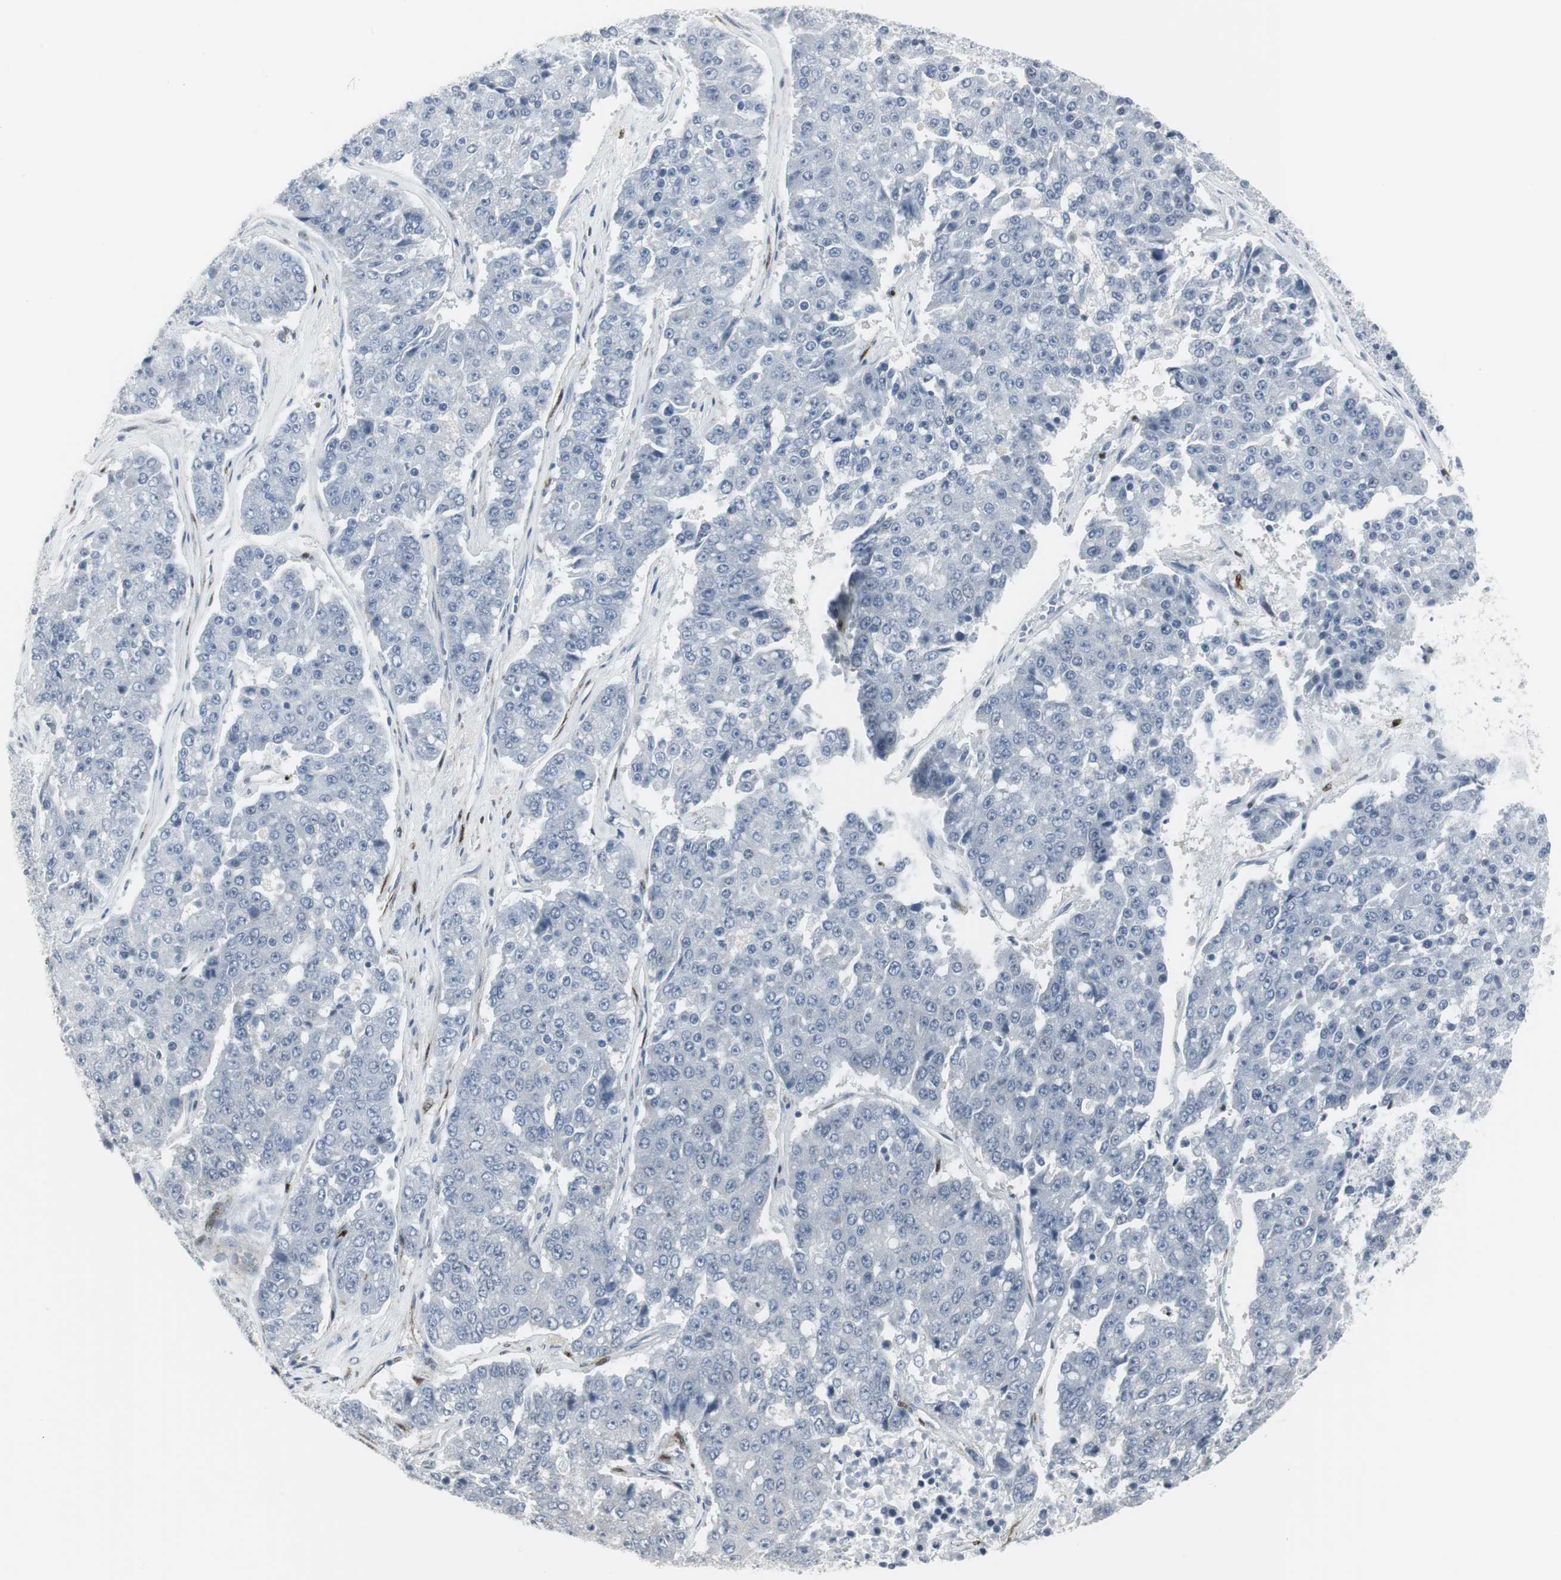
{"staining": {"intensity": "negative", "quantity": "none", "location": "none"}, "tissue": "pancreatic cancer", "cell_type": "Tumor cells", "image_type": "cancer", "snomed": [{"axis": "morphology", "description": "Adenocarcinoma, NOS"}, {"axis": "topography", "description": "Pancreas"}], "caption": "Micrograph shows no significant protein expression in tumor cells of pancreatic cancer (adenocarcinoma).", "gene": "PPP1R14A", "patient": {"sex": "male", "age": 50}}